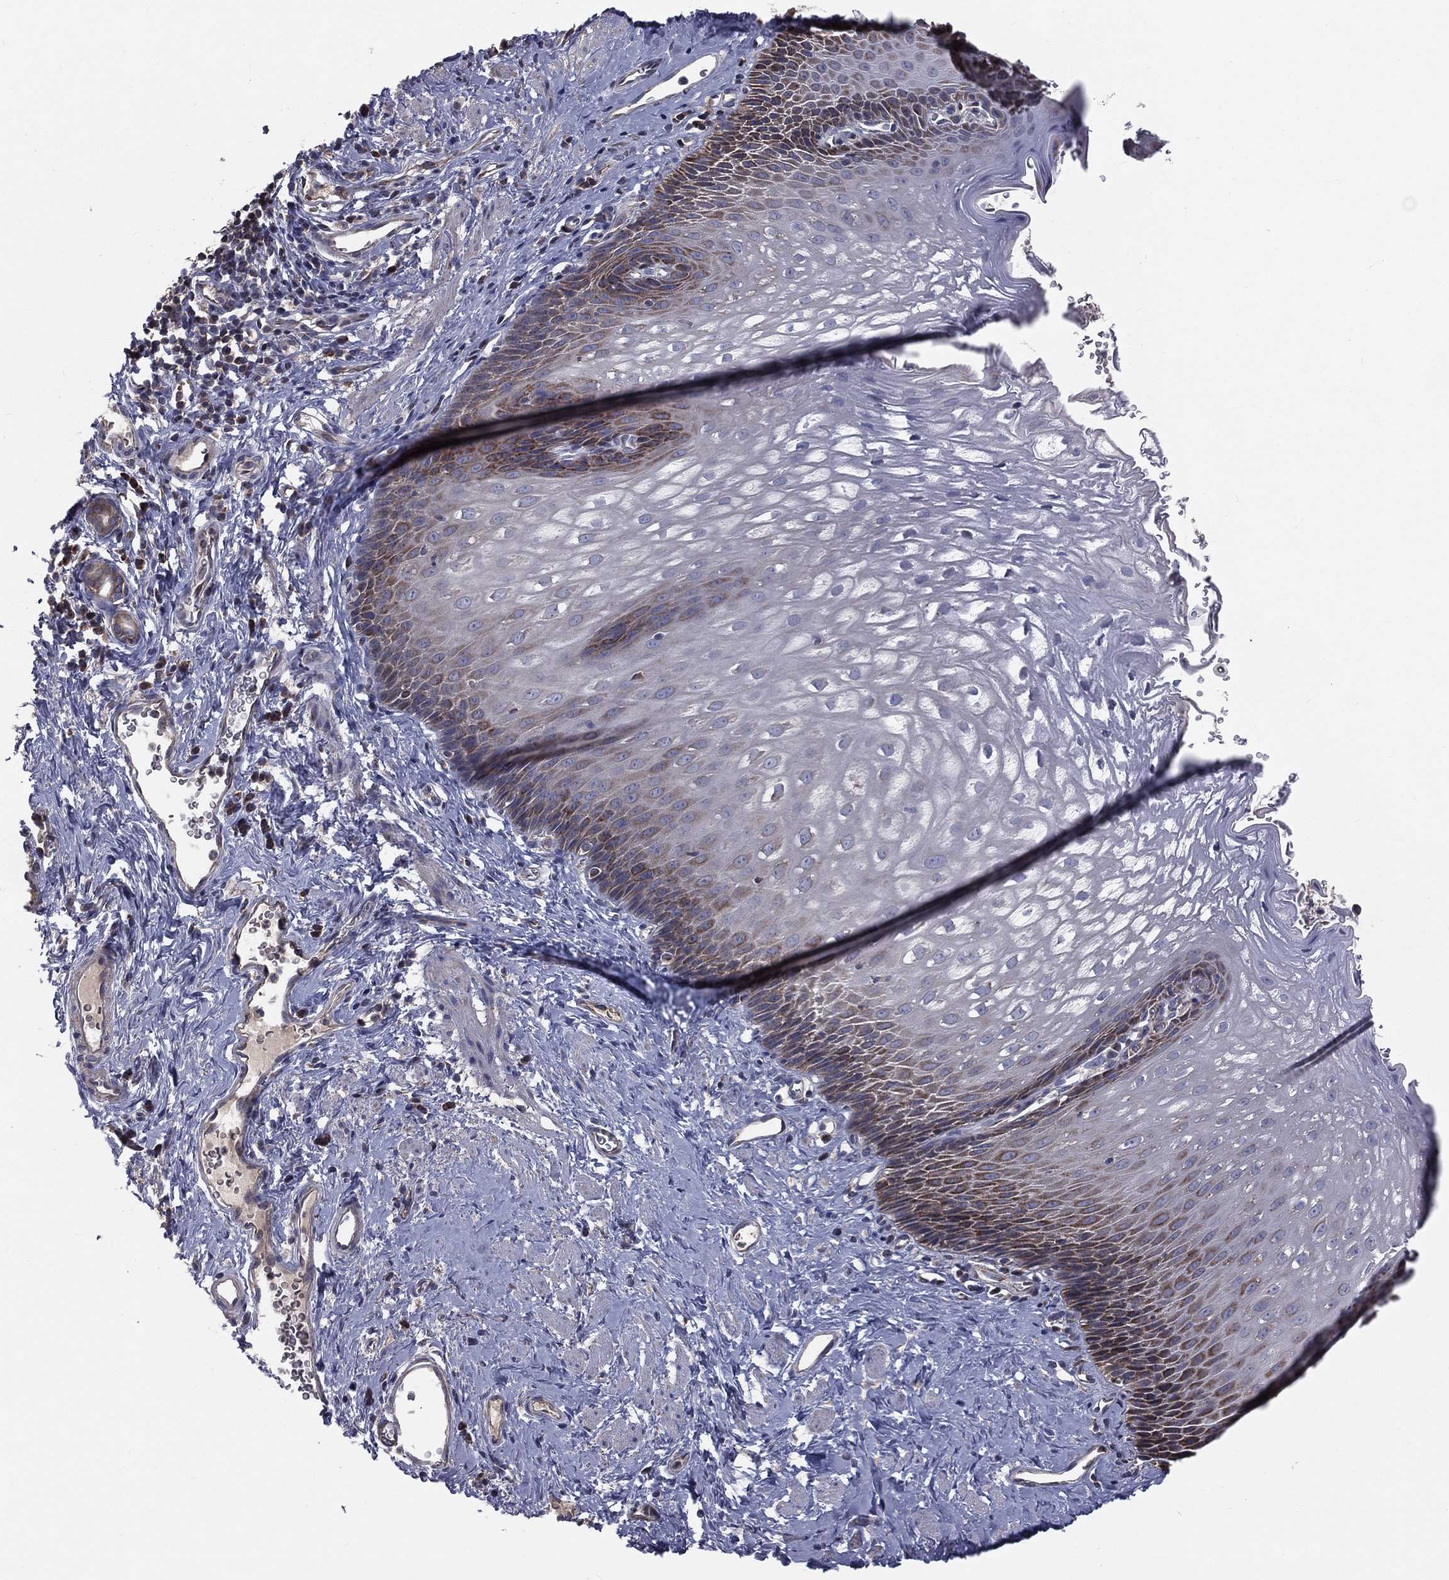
{"staining": {"intensity": "negative", "quantity": "none", "location": "none"}, "tissue": "esophagus", "cell_type": "Squamous epithelial cells", "image_type": "normal", "snomed": [{"axis": "morphology", "description": "Normal tissue, NOS"}, {"axis": "topography", "description": "Esophagus"}], "caption": "Normal esophagus was stained to show a protein in brown. There is no significant staining in squamous epithelial cells.", "gene": "GPD1", "patient": {"sex": "male", "age": 64}}